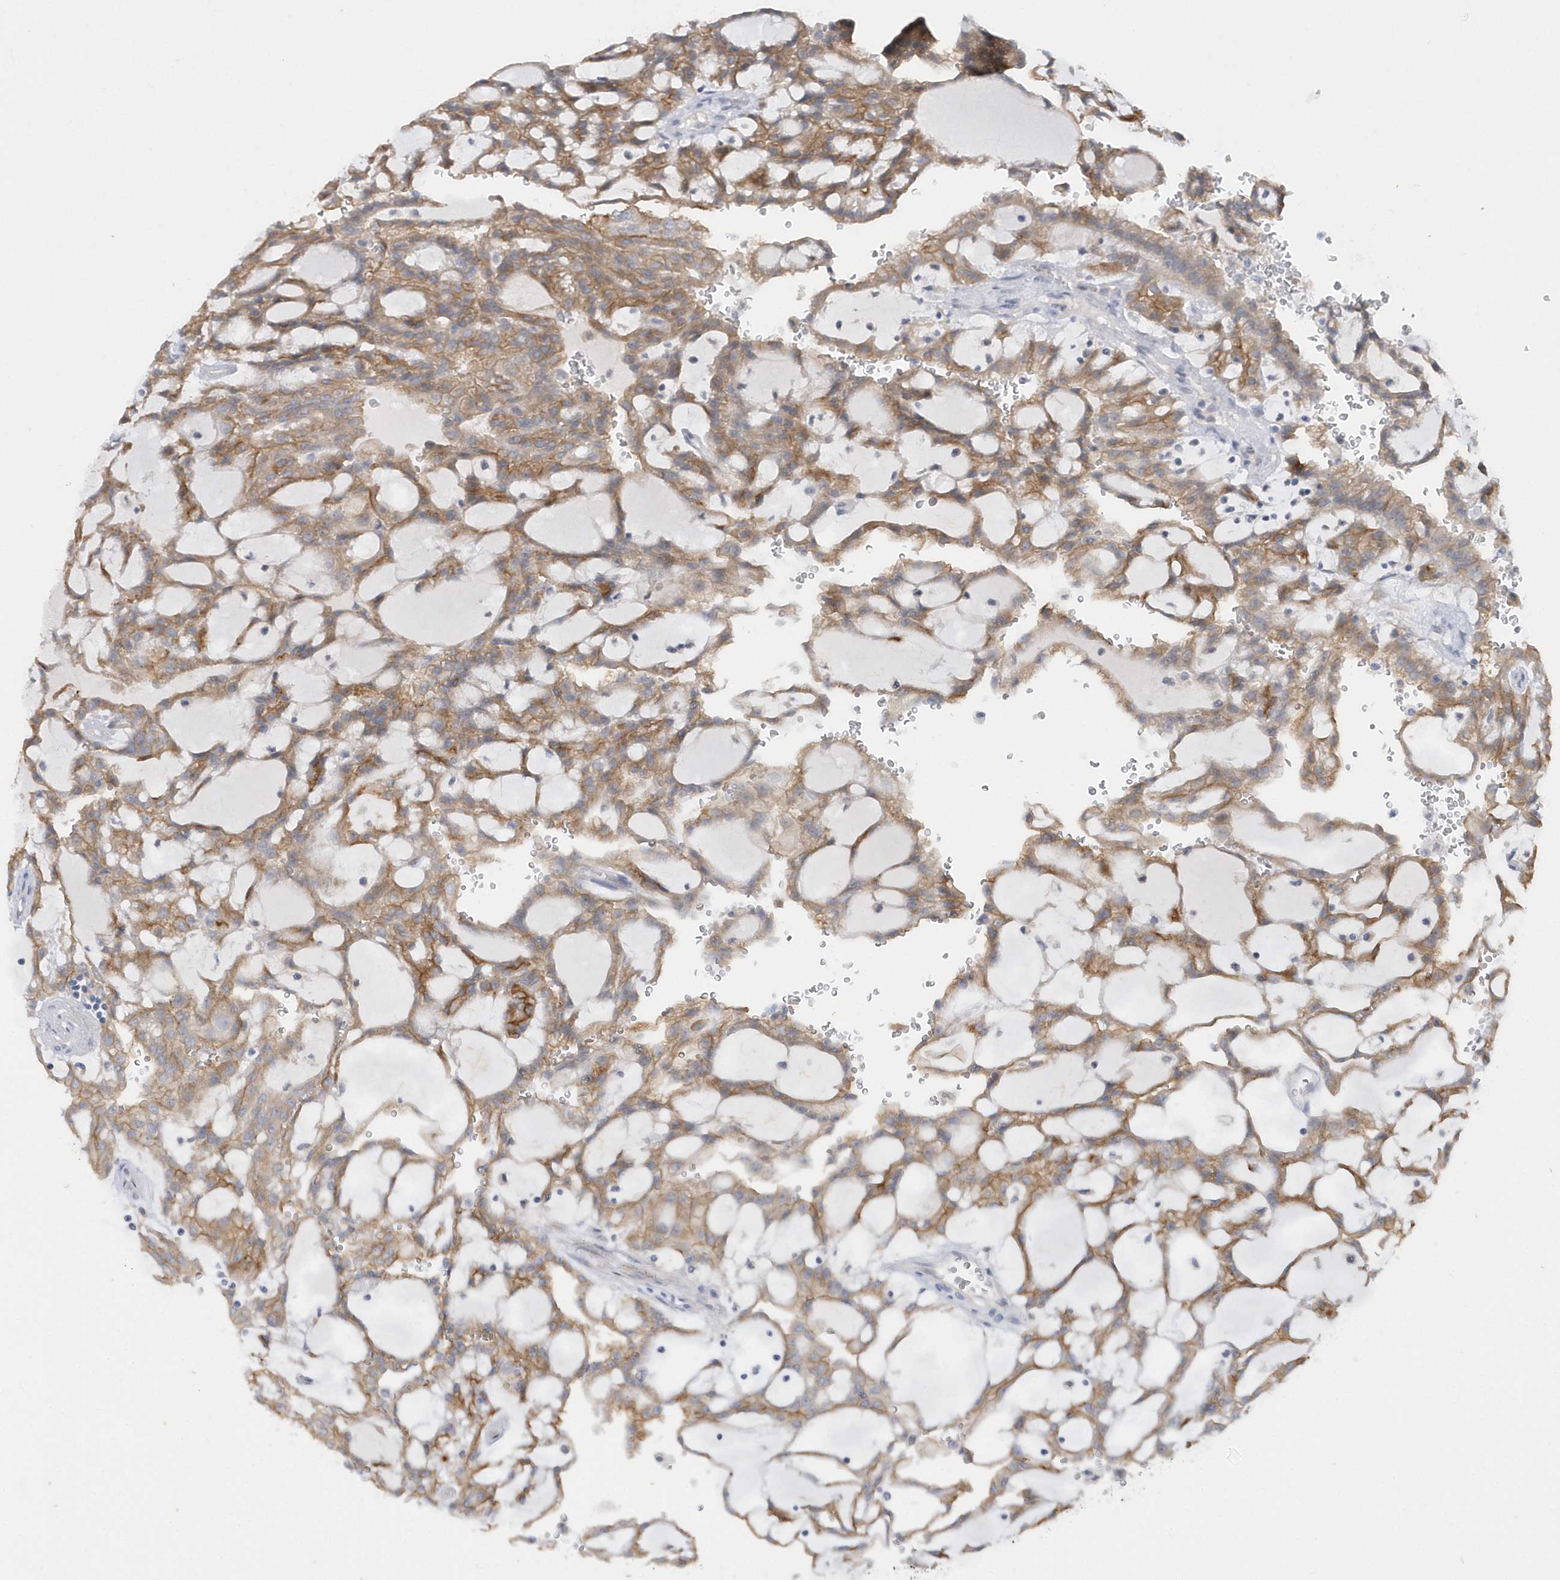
{"staining": {"intensity": "moderate", "quantity": ">75%", "location": "cytoplasmic/membranous"}, "tissue": "renal cancer", "cell_type": "Tumor cells", "image_type": "cancer", "snomed": [{"axis": "morphology", "description": "Adenocarcinoma, NOS"}, {"axis": "topography", "description": "Kidney"}], "caption": "An immunohistochemistry (IHC) image of tumor tissue is shown. Protein staining in brown highlights moderate cytoplasmic/membranous positivity in renal cancer within tumor cells. The protein is shown in brown color, while the nuclei are stained blue.", "gene": "RPE", "patient": {"sex": "male", "age": 63}}